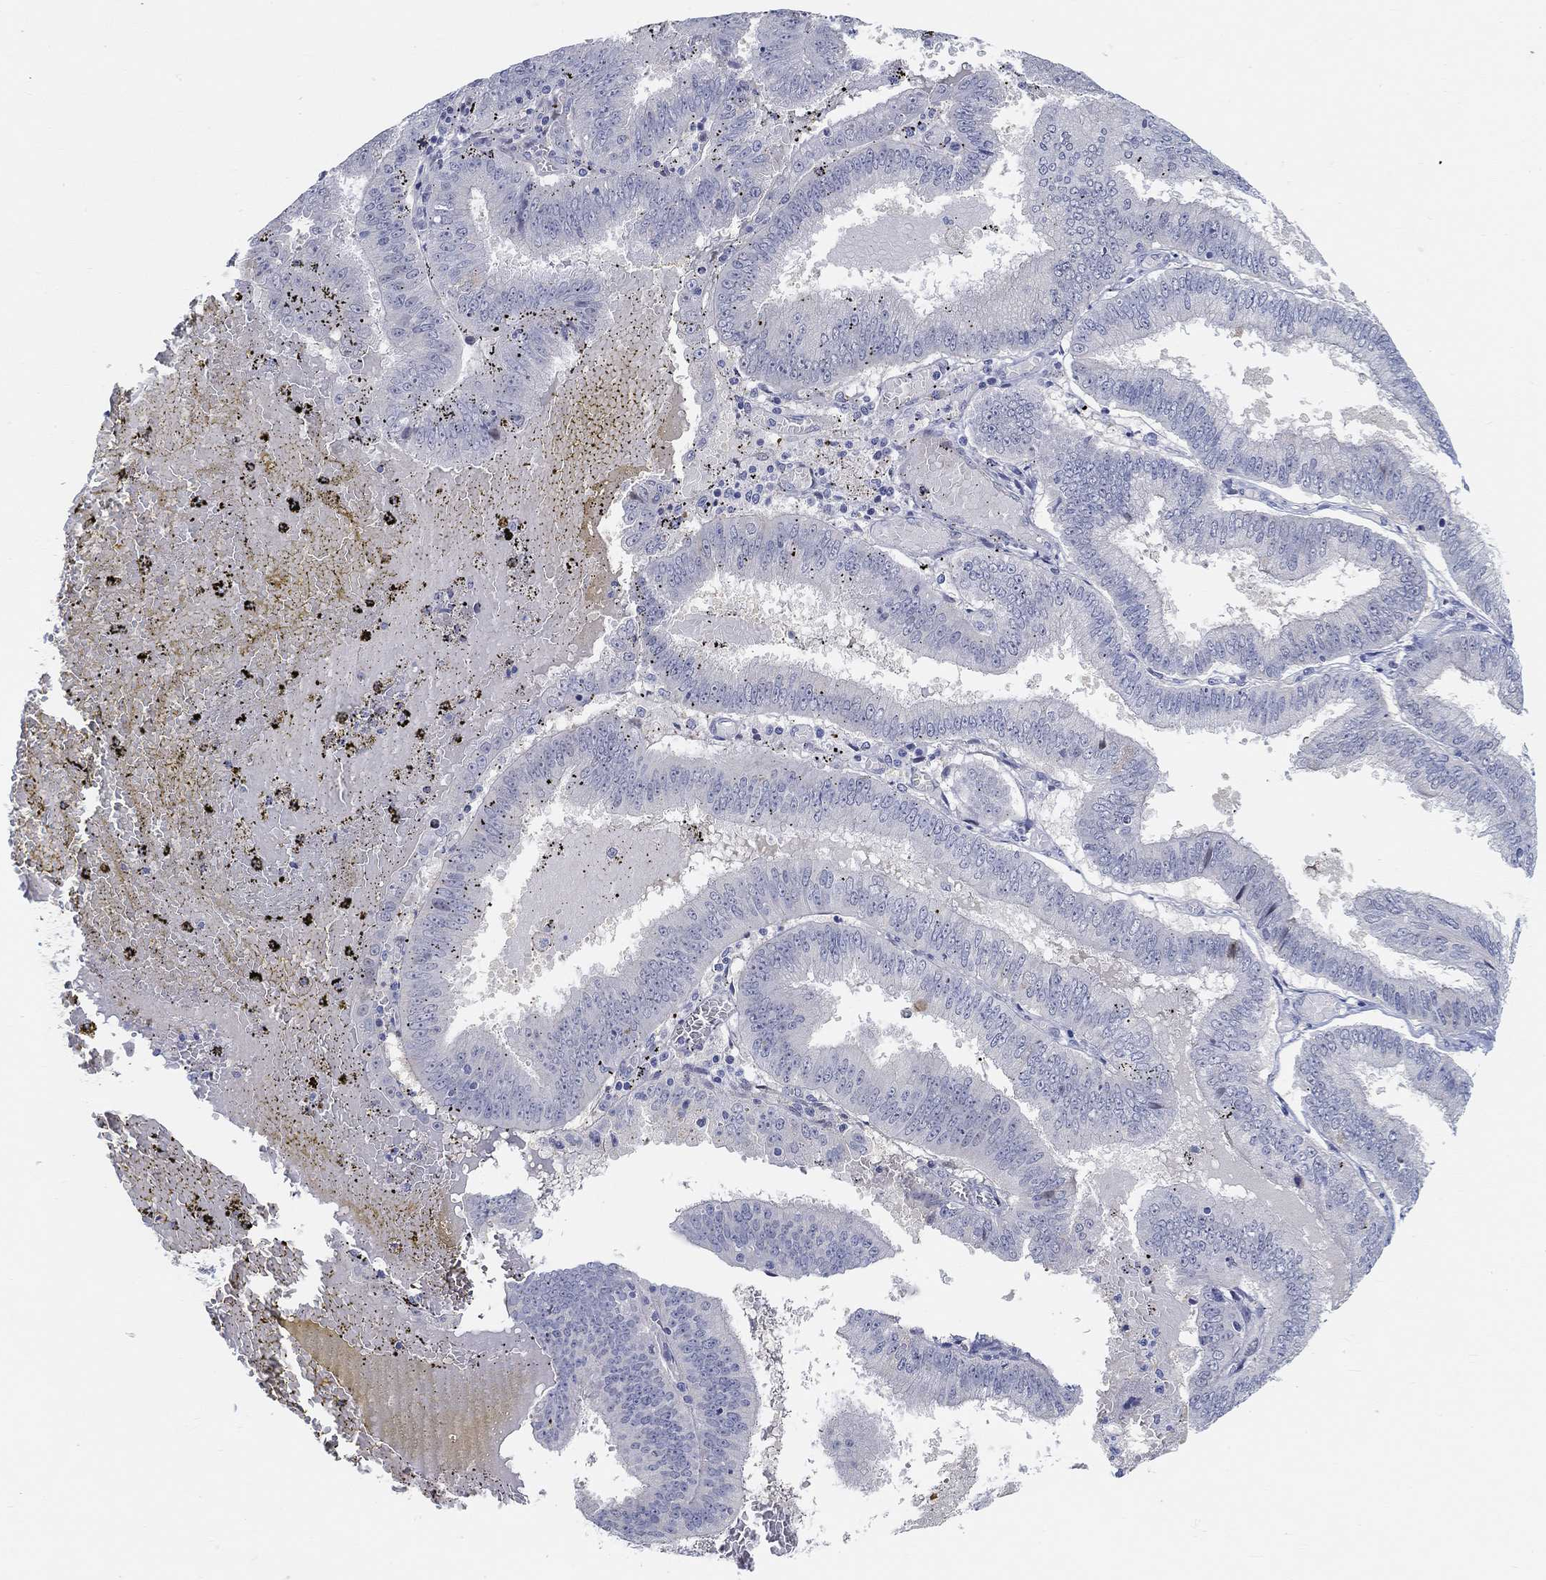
{"staining": {"intensity": "negative", "quantity": "none", "location": "none"}, "tissue": "endometrial cancer", "cell_type": "Tumor cells", "image_type": "cancer", "snomed": [{"axis": "morphology", "description": "Adenocarcinoma, NOS"}, {"axis": "topography", "description": "Endometrium"}], "caption": "This is an IHC histopathology image of human adenocarcinoma (endometrial). There is no staining in tumor cells.", "gene": "SNTG2", "patient": {"sex": "female", "age": 66}}